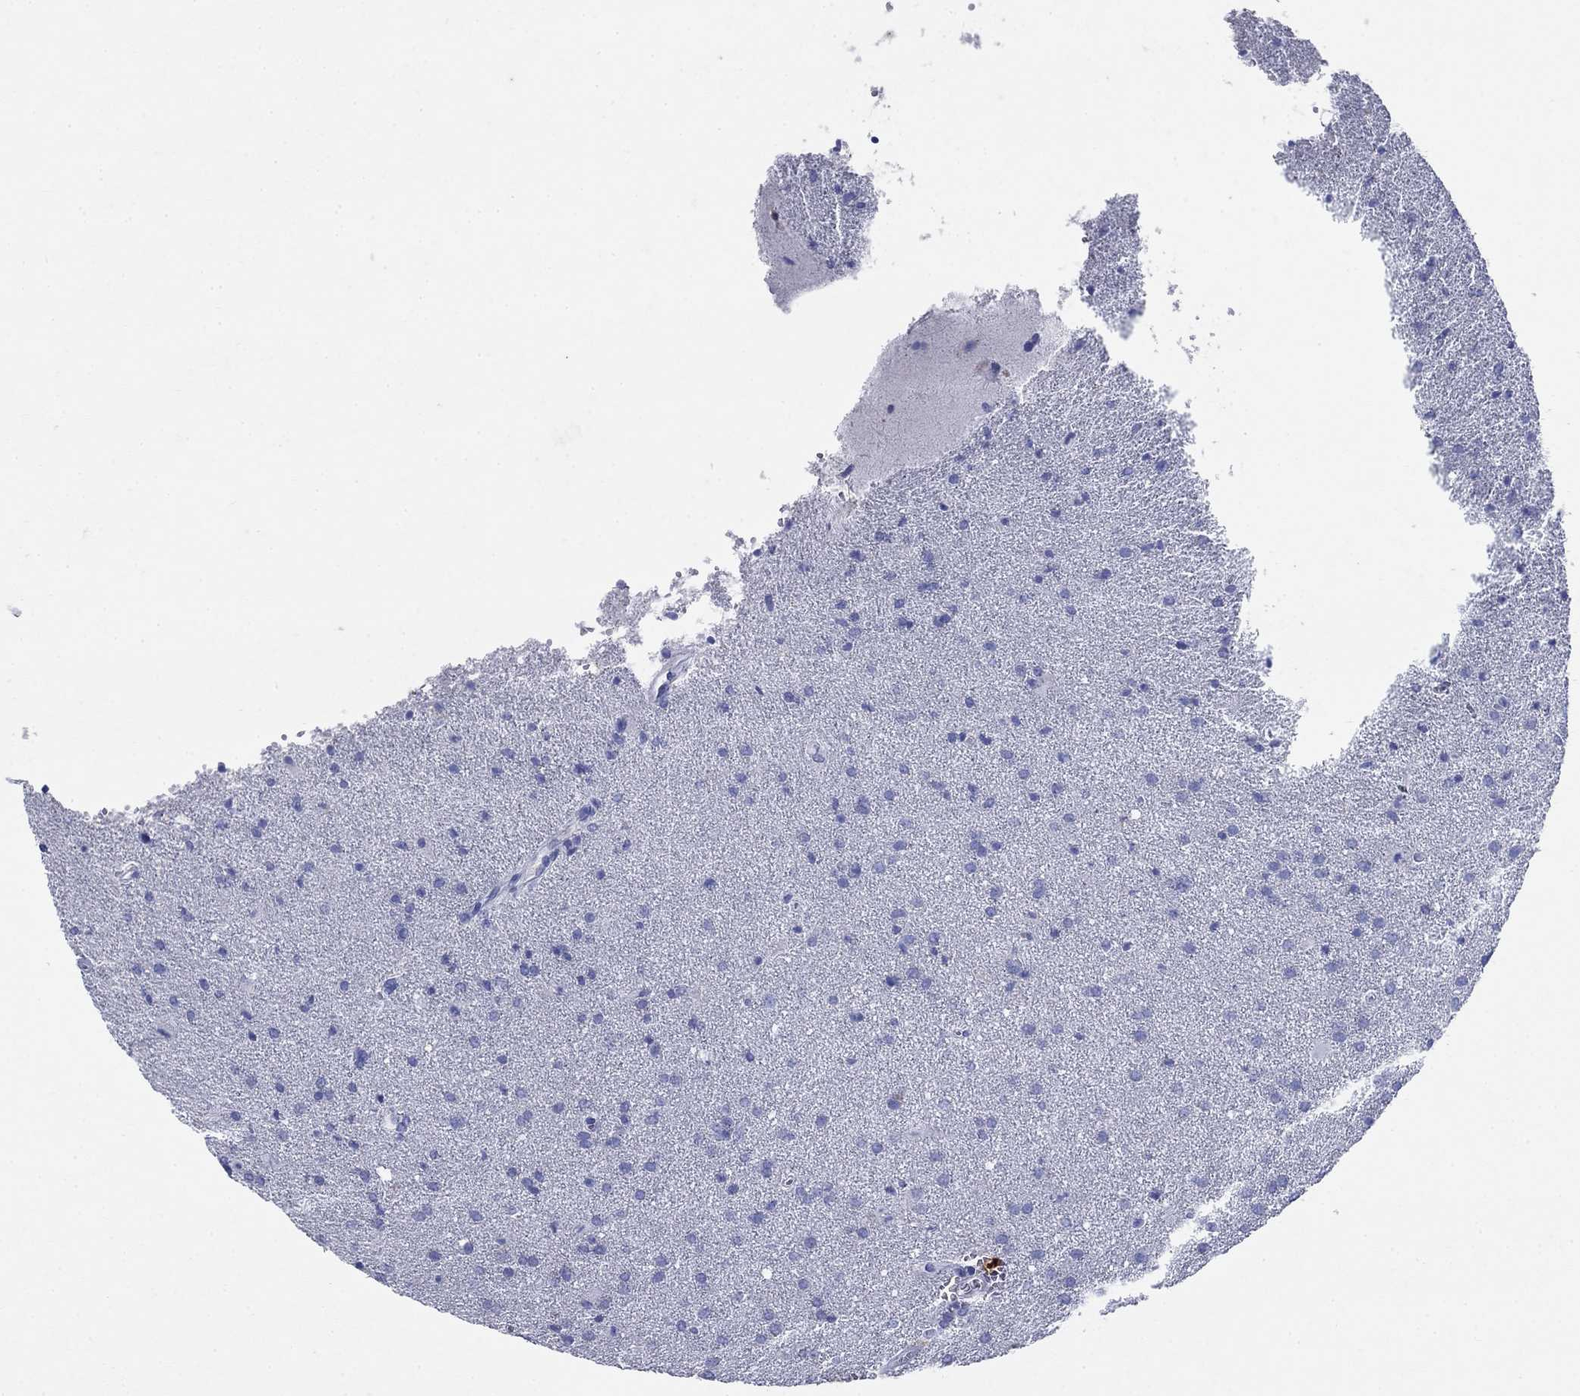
{"staining": {"intensity": "negative", "quantity": "none", "location": "none"}, "tissue": "glioma", "cell_type": "Tumor cells", "image_type": "cancer", "snomed": [{"axis": "morphology", "description": "Glioma, malignant, Low grade"}, {"axis": "topography", "description": "Brain"}], "caption": "The photomicrograph displays no significant positivity in tumor cells of glioma. (DAB IHC visualized using brightfield microscopy, high magnification).", "gene": "AZU1", "patient": {"sex": "male", "age": 58}}